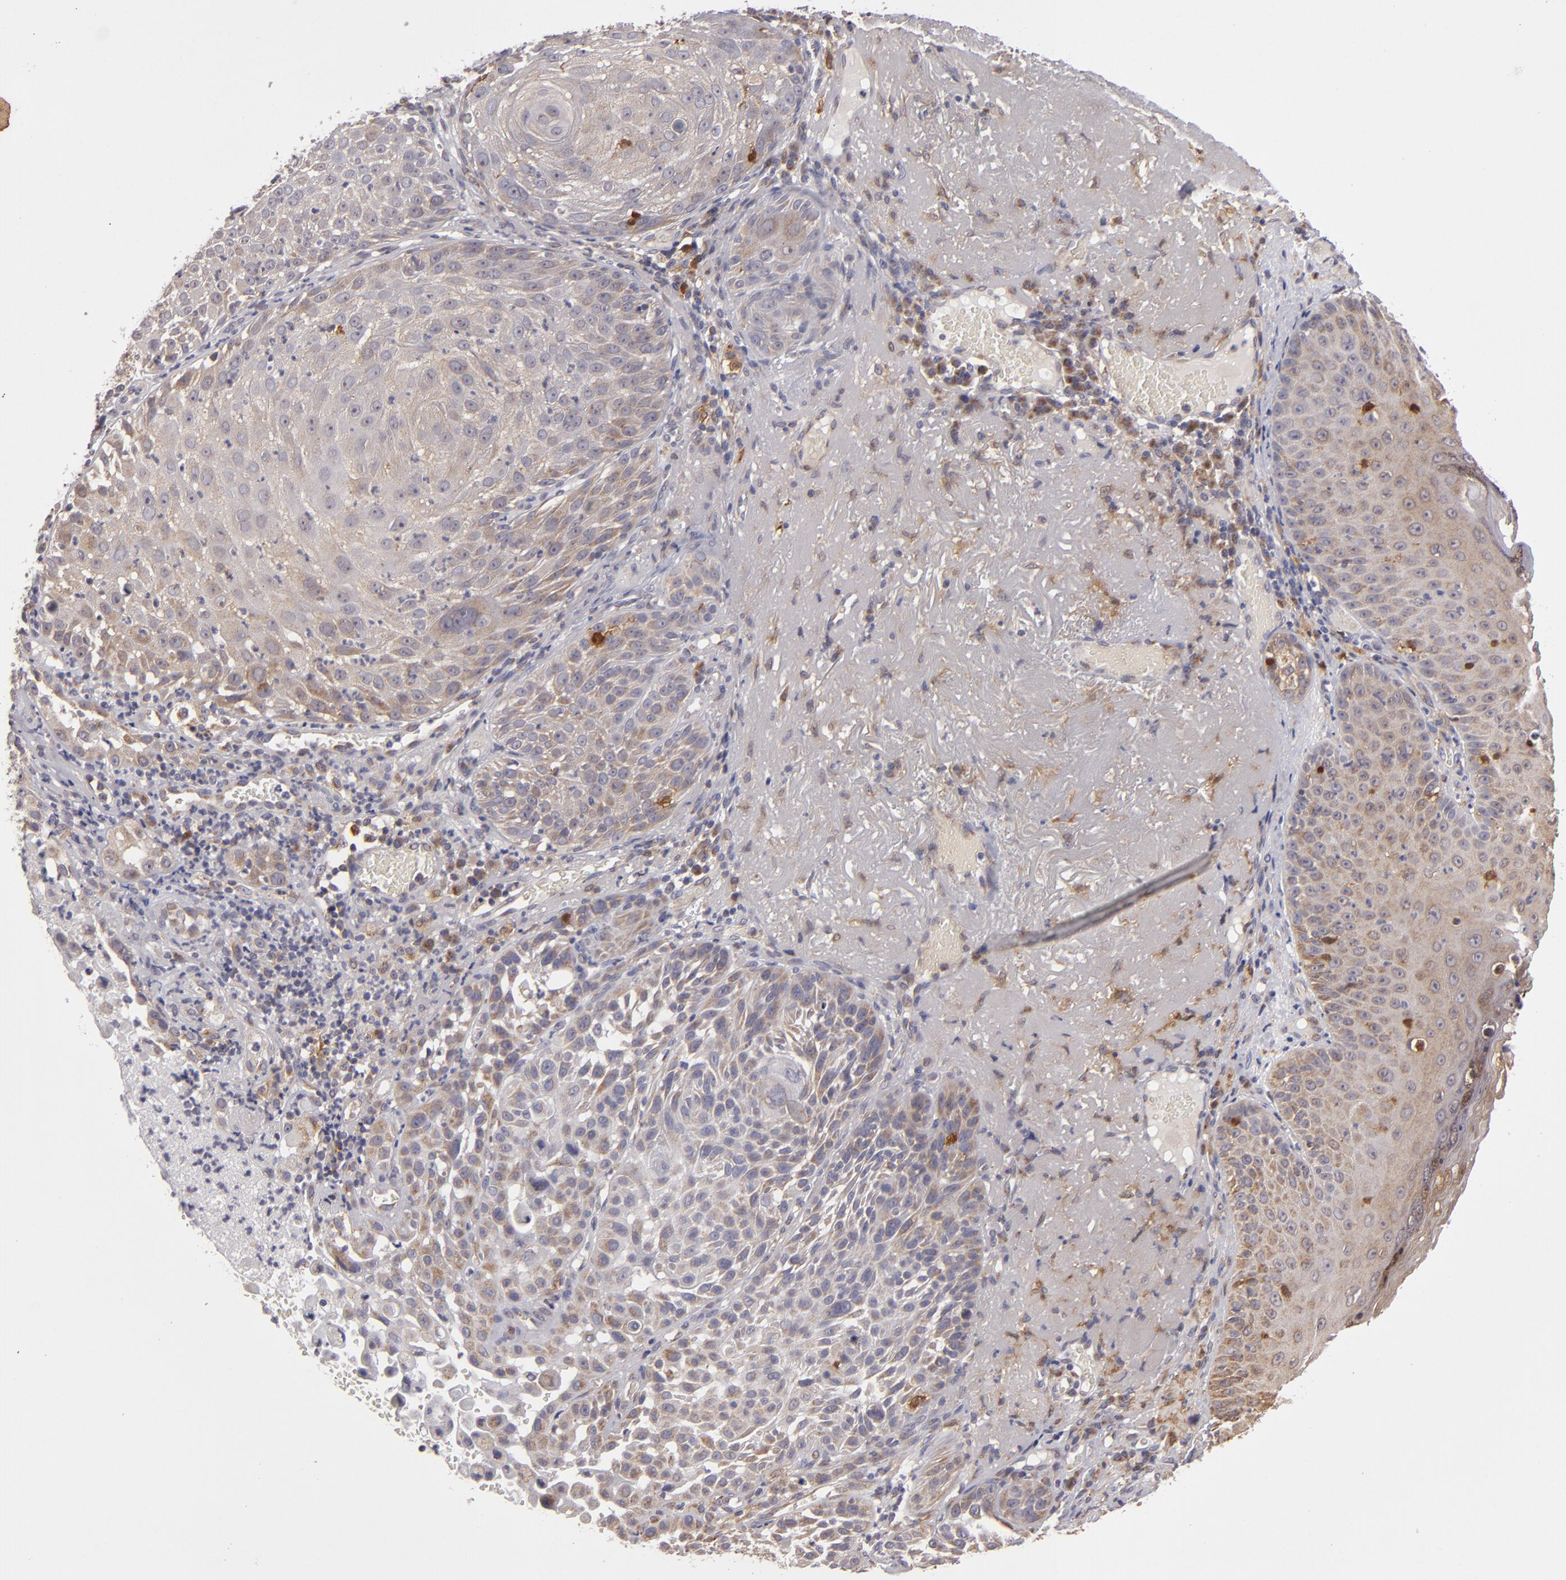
{"staining": {"intensity": "weak", "quantity": "25%-75%", "location": "cytoplasmic/membranous"}, "tissue": "skin cancer", "cell_type": "Tumor cells", "image_type": "cancer", "snomed": [{"axis": "morphology", "description": "Squamous cell carcinoma, NOS"}, {"axis": "topography", "description": "Skin"}], "caption": "Squamous cell carcinoma (skin) stained with DAB IHC exhibits low levels of weak cytoplasmic/membranous expression in about 25%-75% of tumor cells.", "gene": "SH2D4A", "patient": {"sex": "female", "age": 89}}